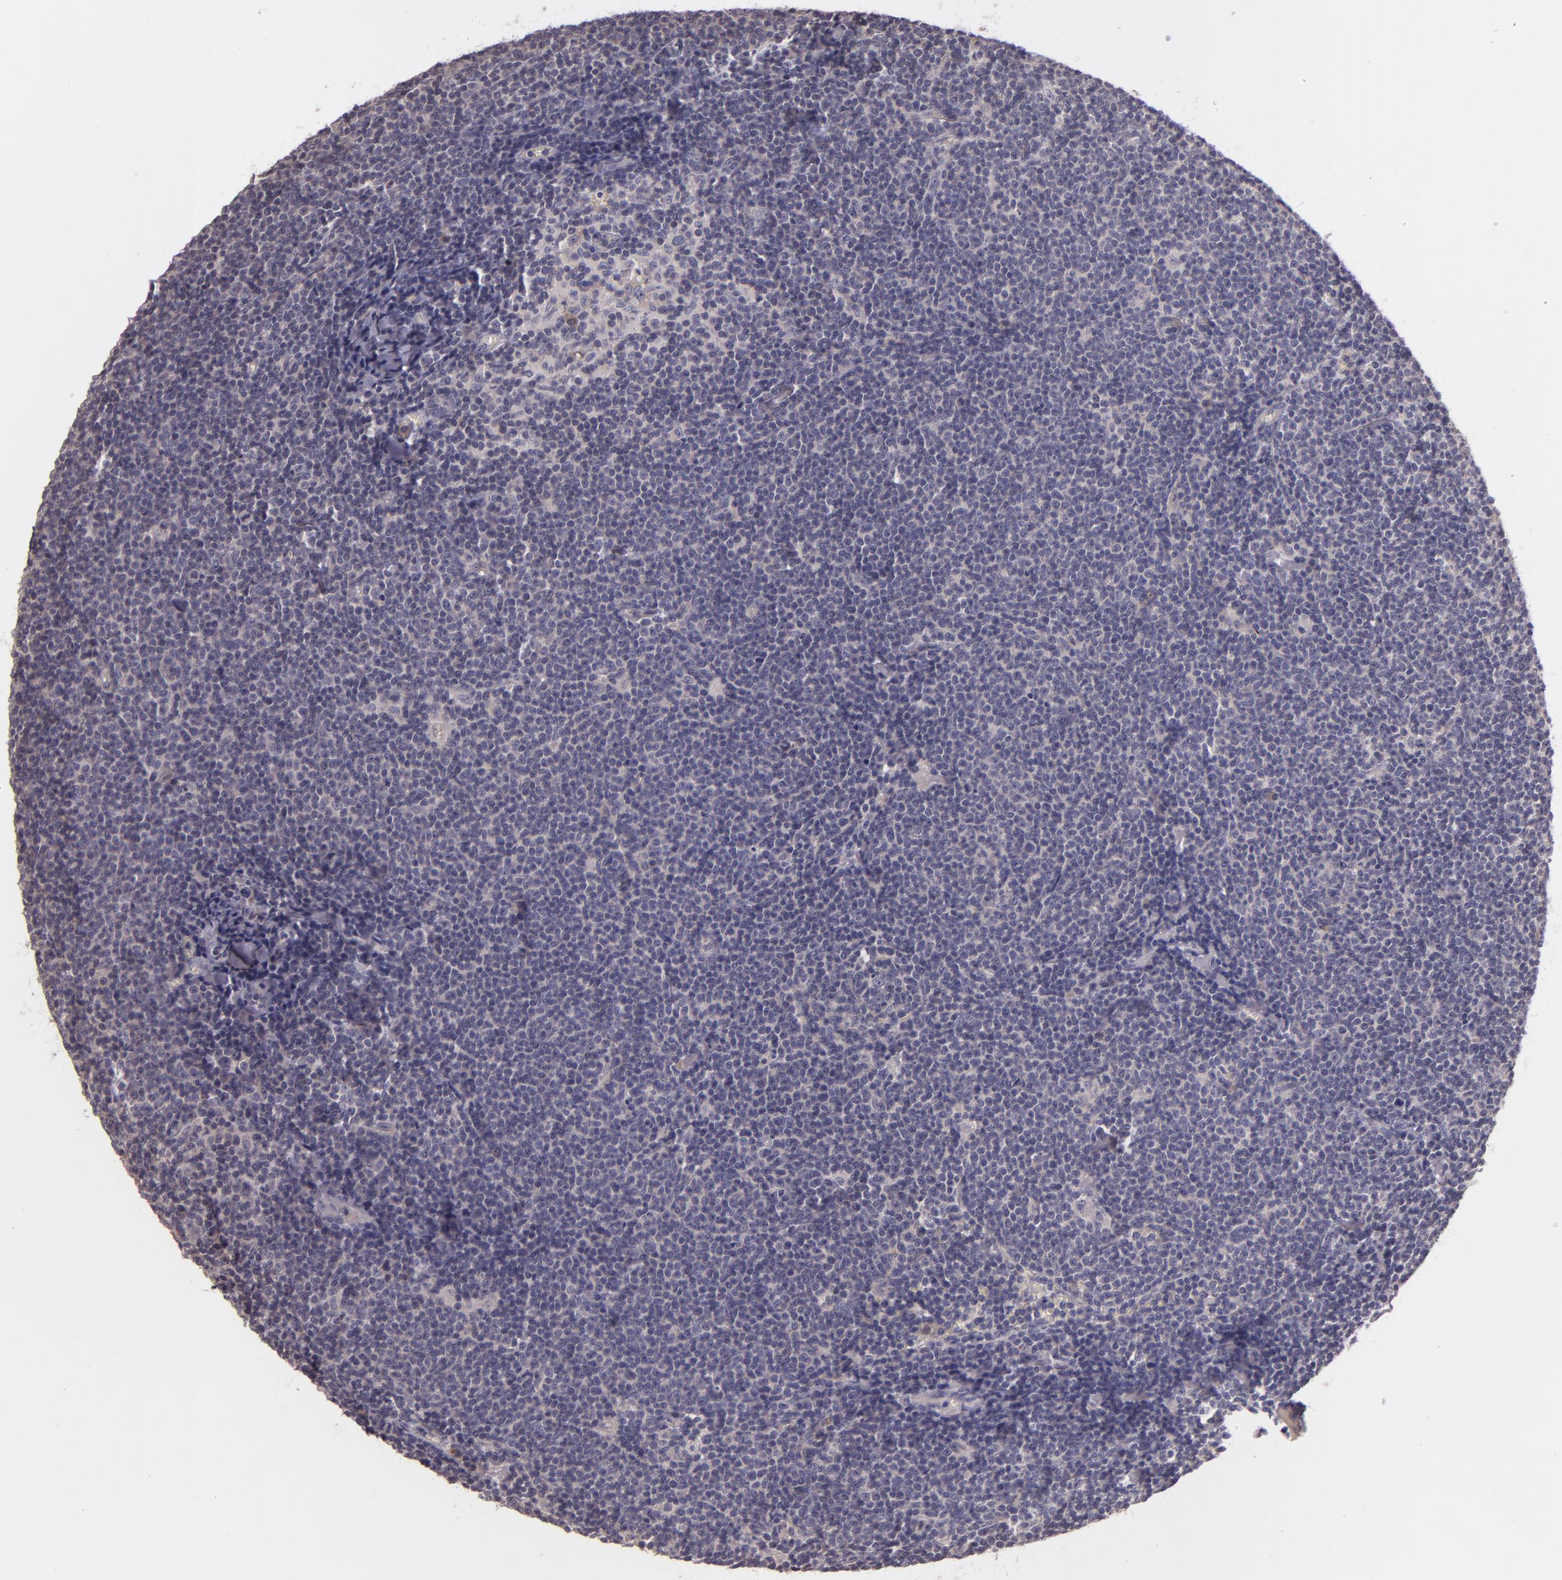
{"staining": {"intensity": "negative", "quantity": "none", "location": "none"}, "tissue": "lymphoma", "cell_type": "Tumor cells", "image_type": "cancer", "snomed": [{"axis": "morphology", "description": "Malignant lymphoma, non-Hodgkin's type, Low grade"}, {"axis": "topography", "description": "Lymph node"}], "caption": "Immunohistochemical staining of lymphoma displays no significant expression in tumor cells. Nuclei are stained in blue.", "gene": "RALGAPA1", "patient": {"sex": "male", "age": 65}}